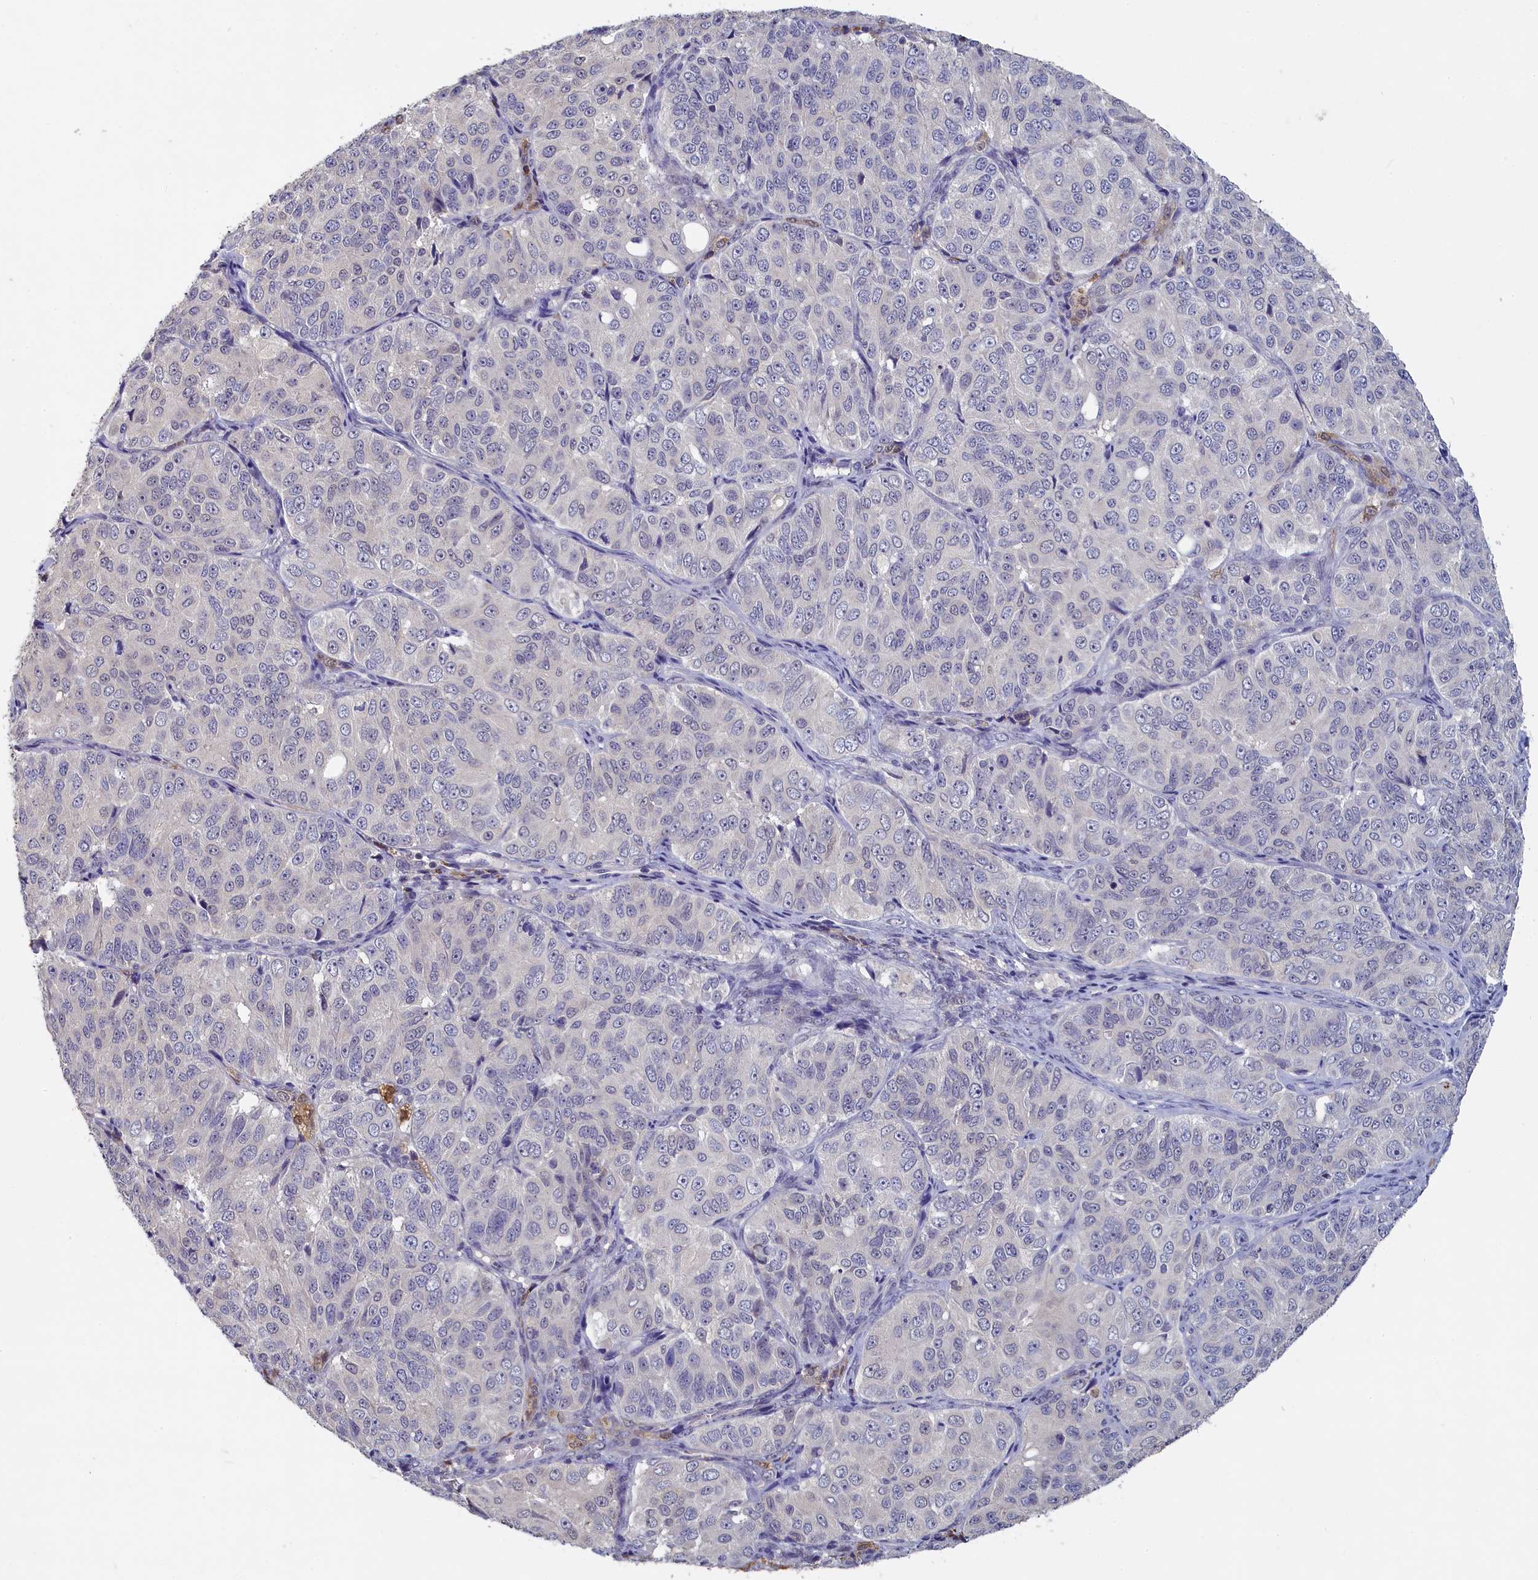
{"staining": {"intensity": "negative", "quantity": "none", "location": "none"}, "tissue": "ovarian cancer", "cell_type": "Tumor cells", "image_type": "cancer", "snomed": [{"axis": "morphology", "description": "Carcinoma, endometroid"}, {"axis": "topography", "description": "Ovary"}], "caption": "Immunohistochemistry (IHC) photomicrograph of human ovarian cancer stained for a protein (brown), which reveals no positivity in tumor cells.", "gene": "UCHL3", "patient": {"sex": "female", "age": 51}}